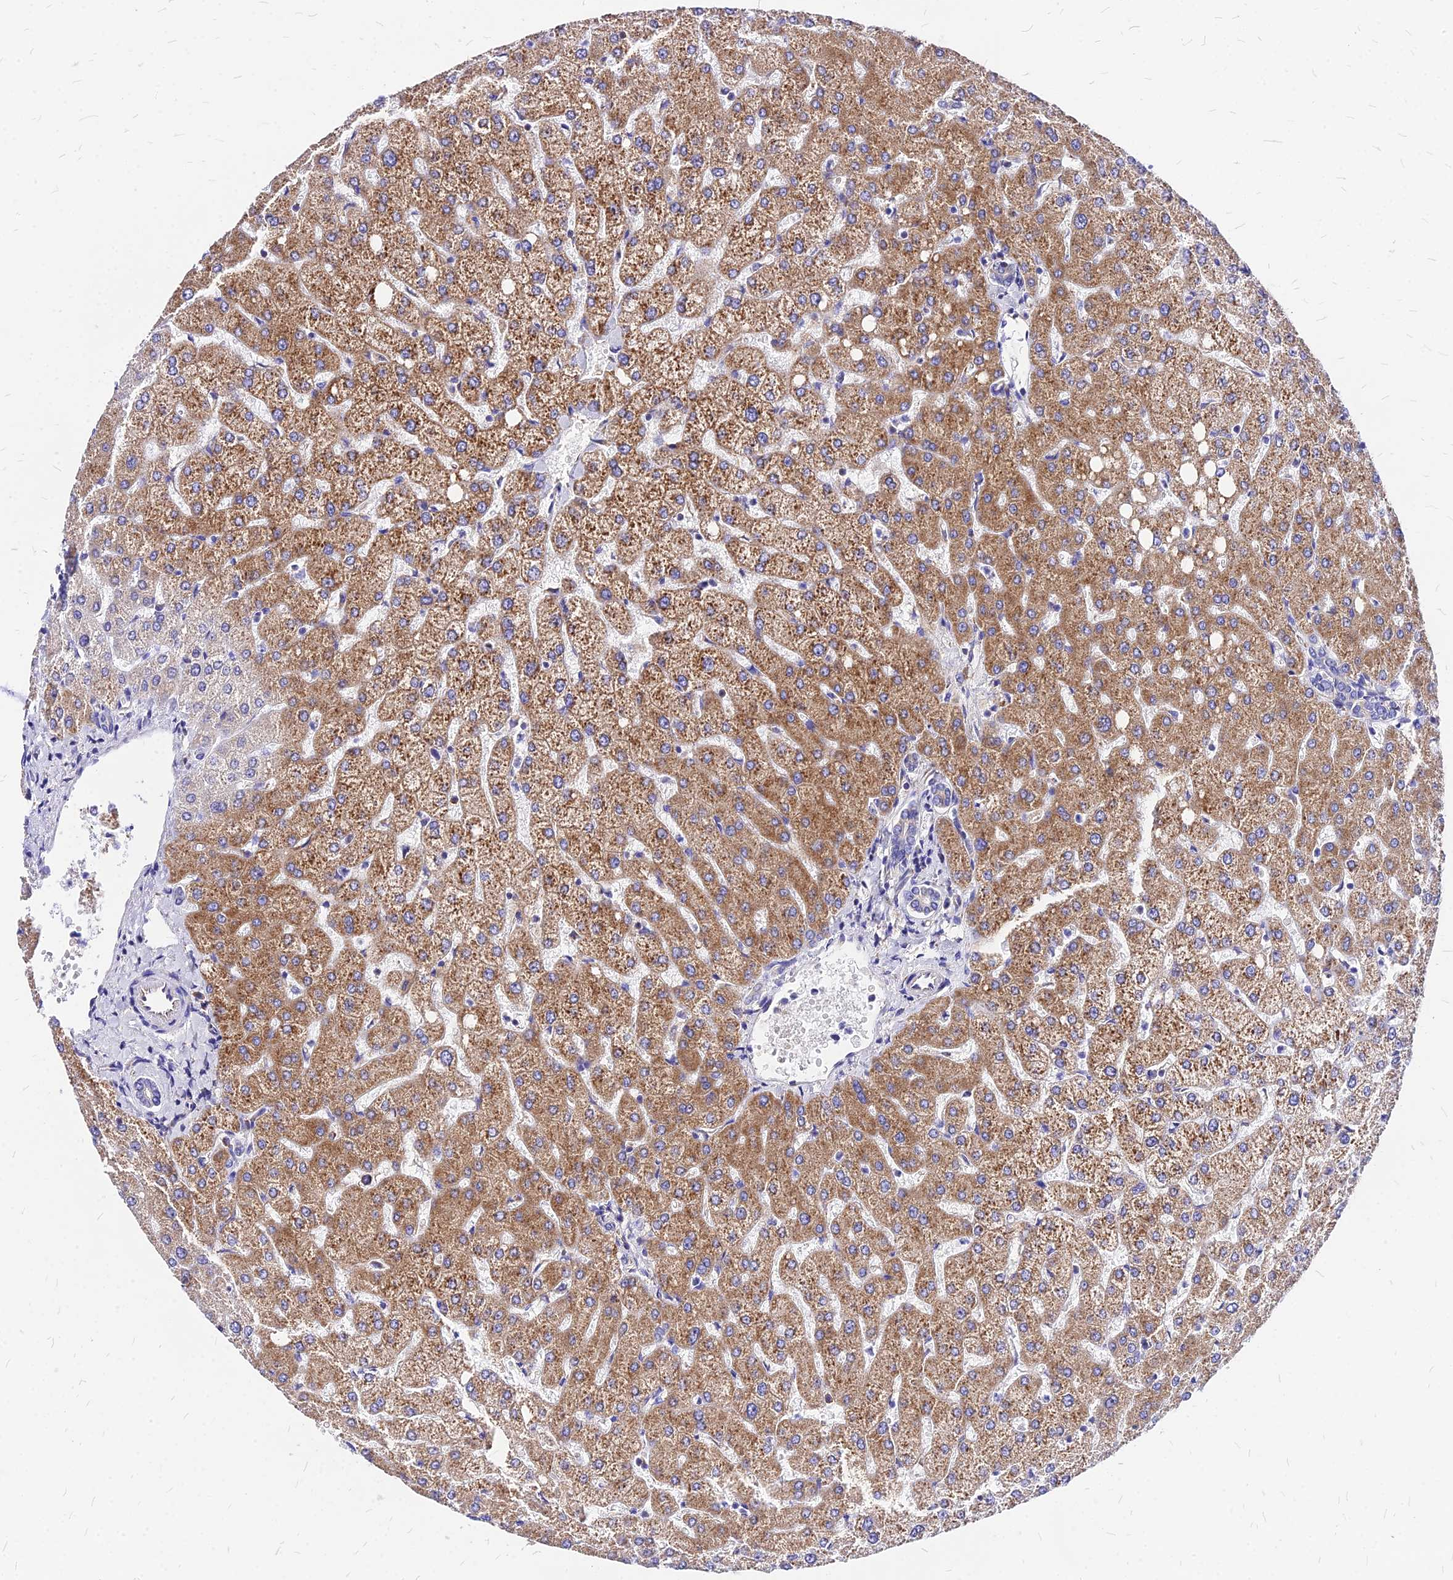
{"staining": {"intensity": "negative", "quantity": "none", "location": "none"}, "tissue": "liver", "cell_type": "Cholangiocytes", "image_type": "normal", "snomed": [{"axis": "morphology", "description": "Normal tissue, NOS"}, {"axis": "topography", "description": "Liver"}], "caption": "This micrograph is of benign liver stained with immunohistochemistry to label a protein in brown with the nuclei are counter-stained blue. There is no expression in cholangiocytes.", "gene": "RPL19", "patient": {"sex": "female", "age": 54}}